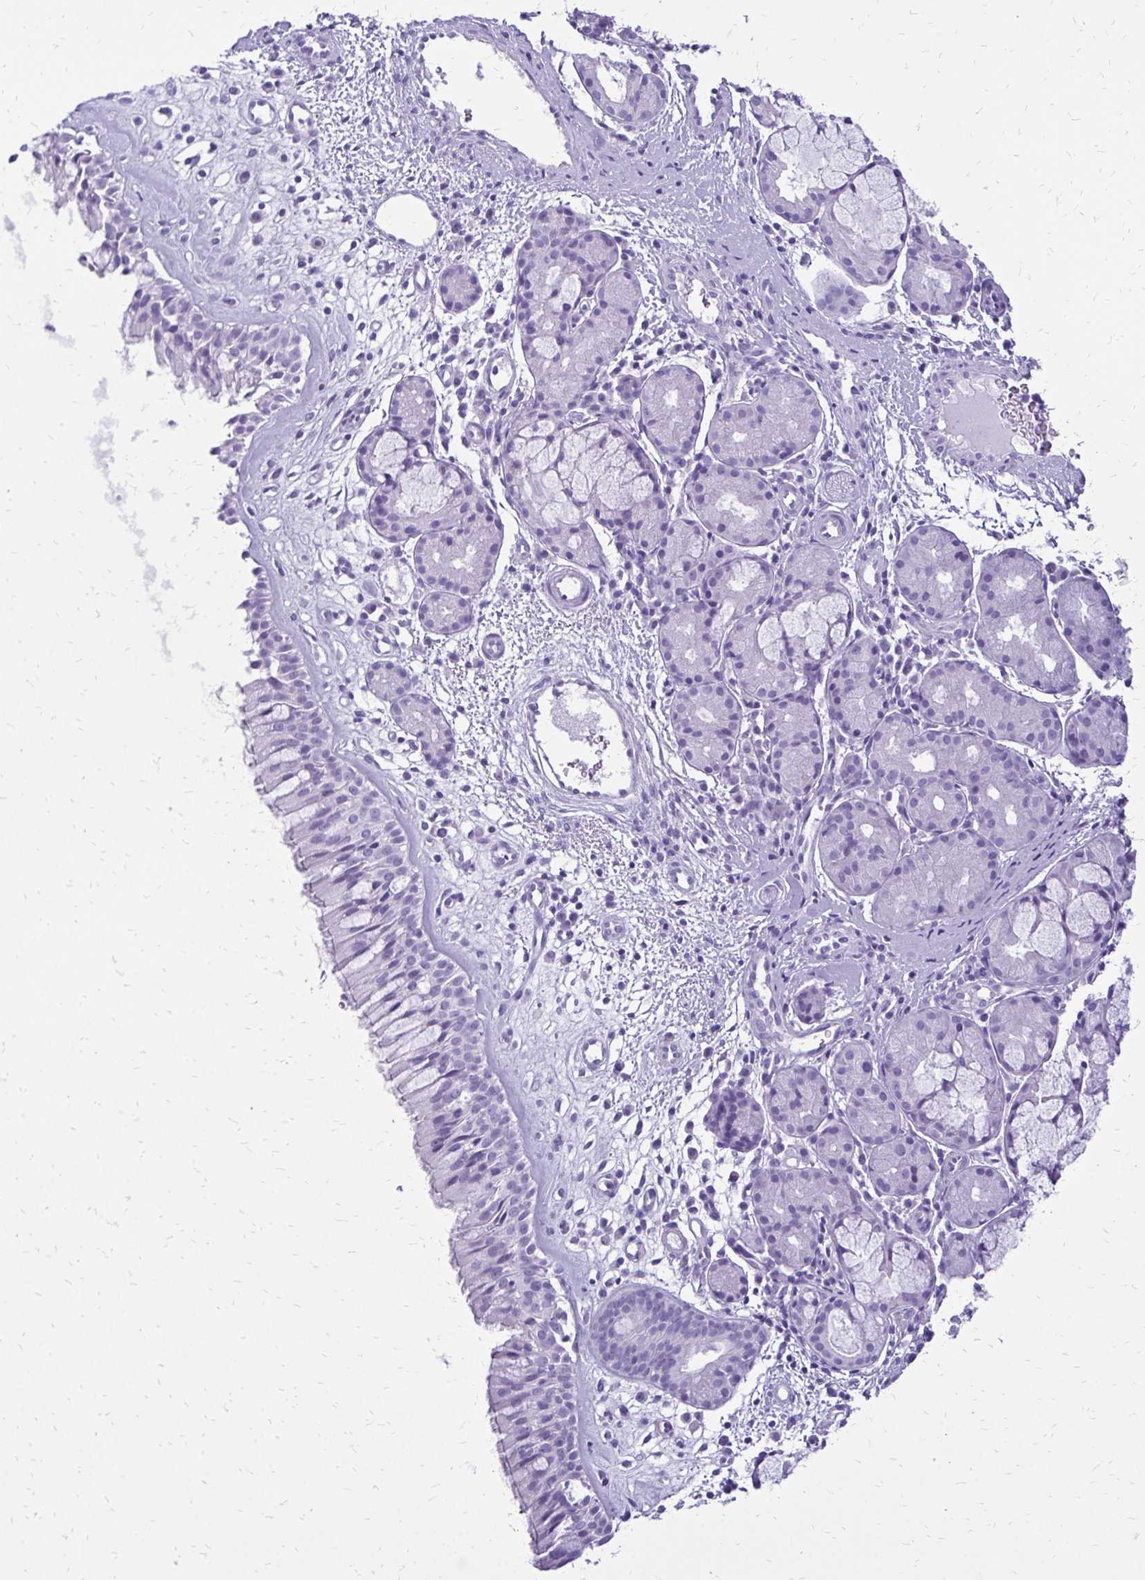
{"staining": {"intensity": "negative", "quantity": "none", "location": "none"}, "tissue": "nasopharynx", "cell_type": "Respiratory epithelial cells", "image_type": "normal", "snomed": [{"axis": "morphology", "description": "Normal tissue, NOS"}, {"axis": "topography", "description": "Nasopharynx"}], "caption": "Protein analysis of benign nasopharynx demonstrates no significant staining in respiratory epithelial cells.", "gene": "SLC32A1", "patient": {"sex": "male", "age": 65}}